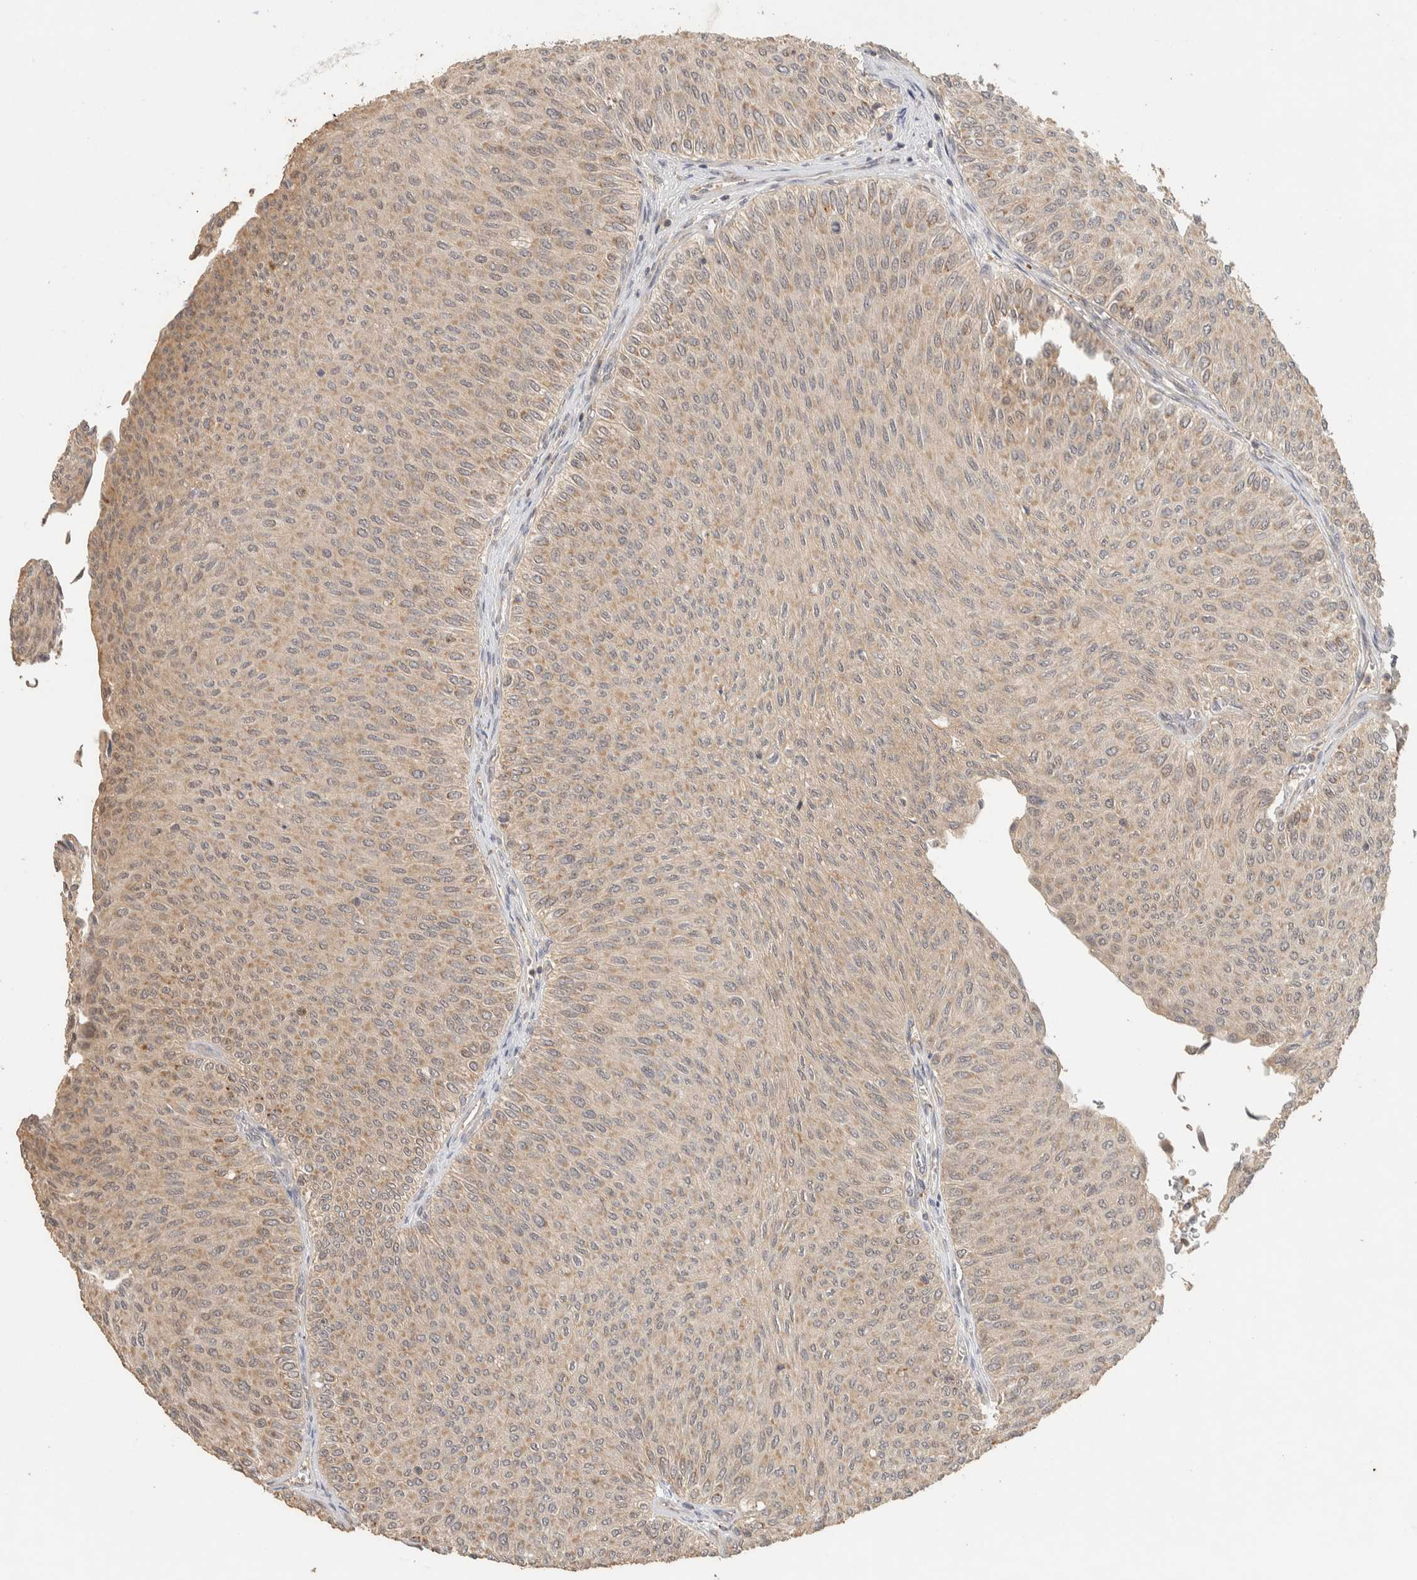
{"staining": {"intensity": "weak", "quantity": ">75%", "location": "cytoplasmic/membranous"}, "tissue": "urothelial cancer", "cell_type": "Tumor cells", "image_type": "cancer", "snomed": [{"axis": "morphology", "description": "Urothelial carcinoma, Low grade"}, {"axis": "topography", "description": "Urinary bladder"}], "caption": "A brown stain labels weak cytoplasmic/membranous staining of a protein in human low-grade urothelial carcinoma tumor cells.", "gene": "ITPA", "patient": {"sex": "male", "age": 78}}